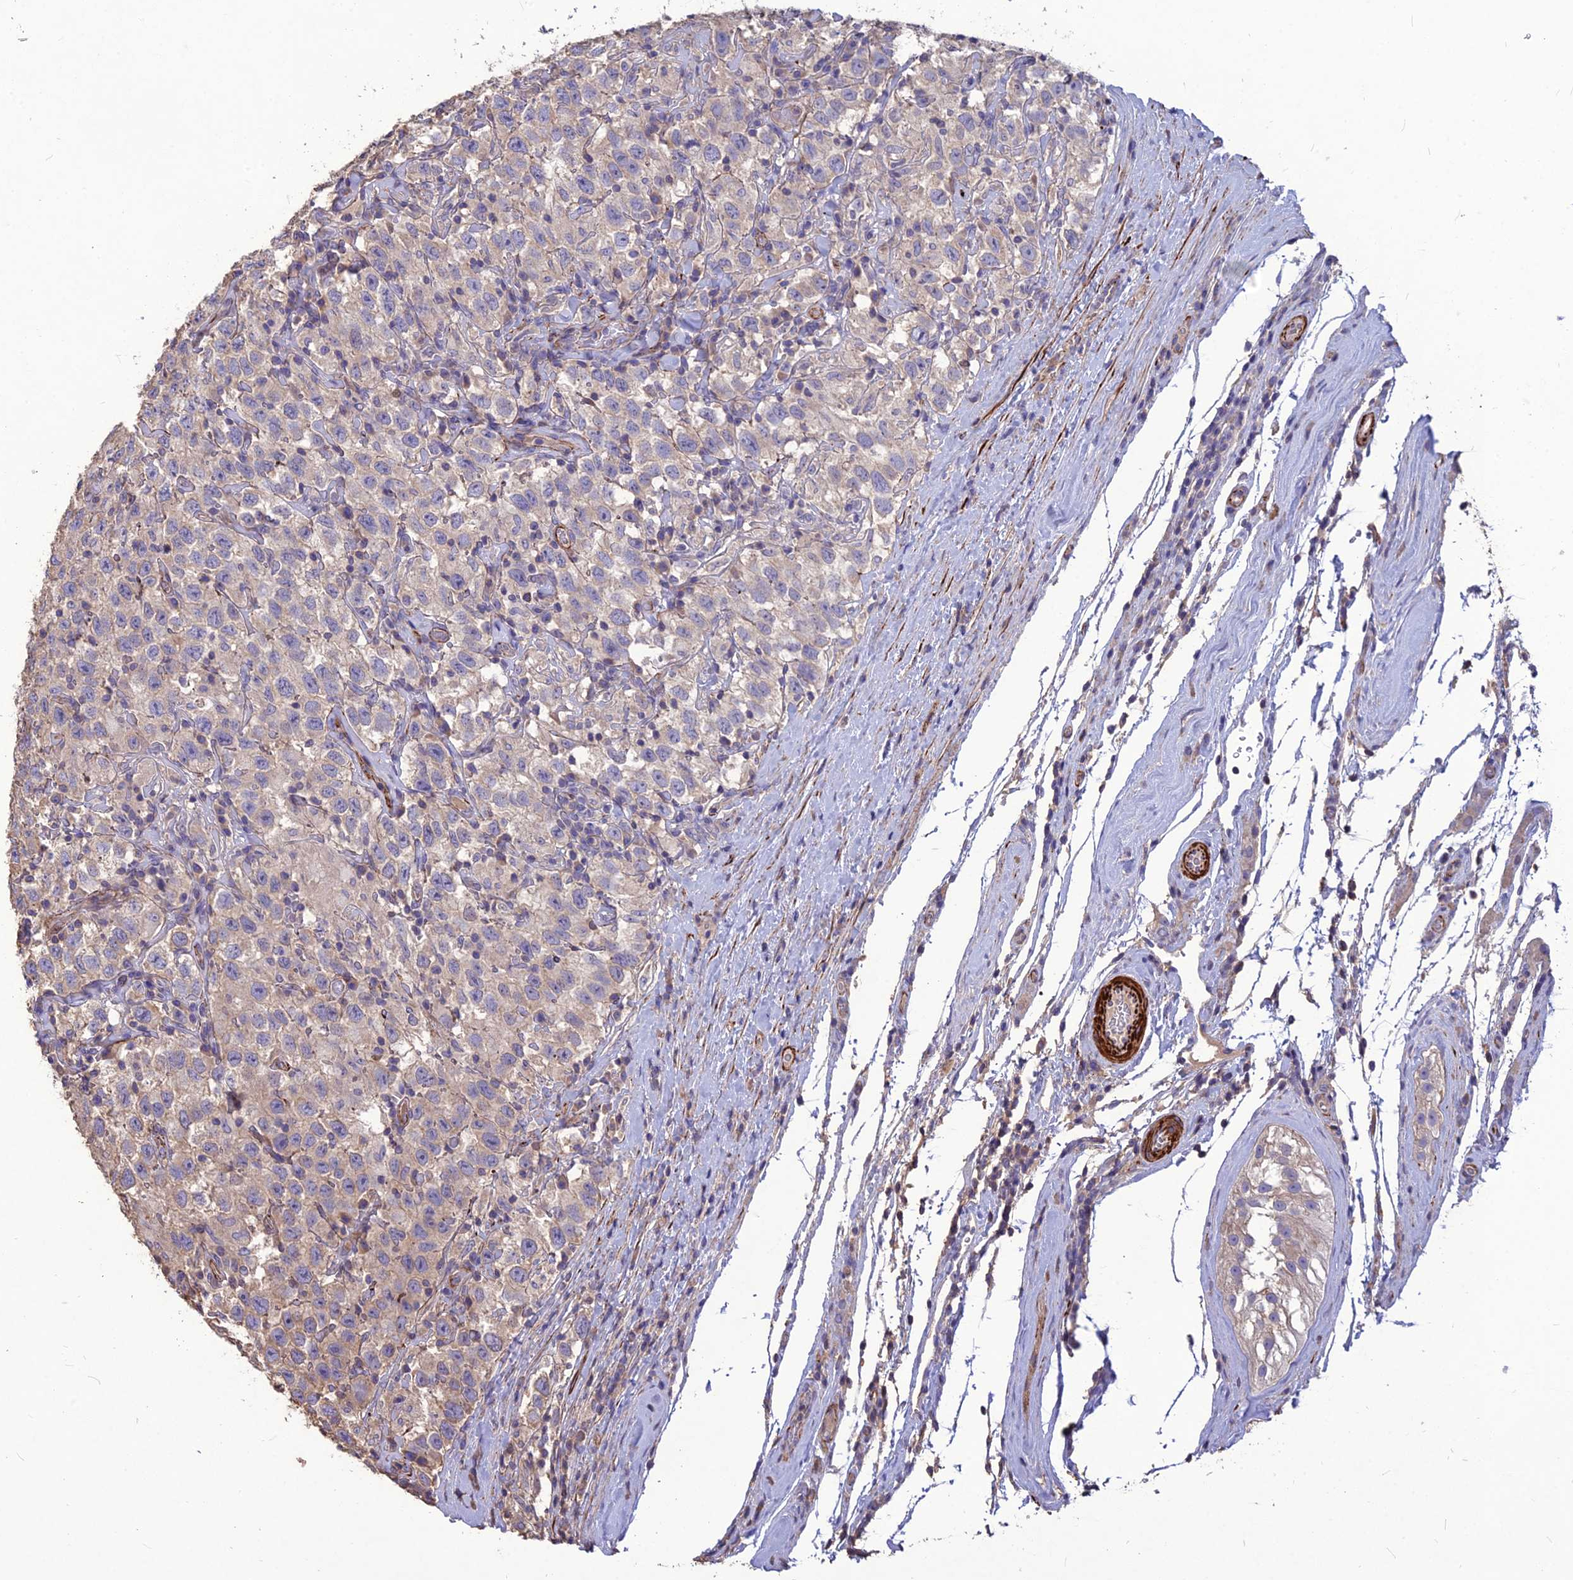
{"staining": {"intensity": "negative", "quantity": "none", "location": "none"}, "tissue": "testis cancer", "cell_type": "Tumor cells", "image_type": "cancer", "snomed": [{"axis": "morphology", "description": "Seminoma, NOS"}, {"axis": "topography", "description": "Testis"}], "caption": "The IHC image has no significant positivity in tumor cells of seminoma (testis) tissue.", "gene": "CLUH", "patient": {"sex": "male", "age": 41}}